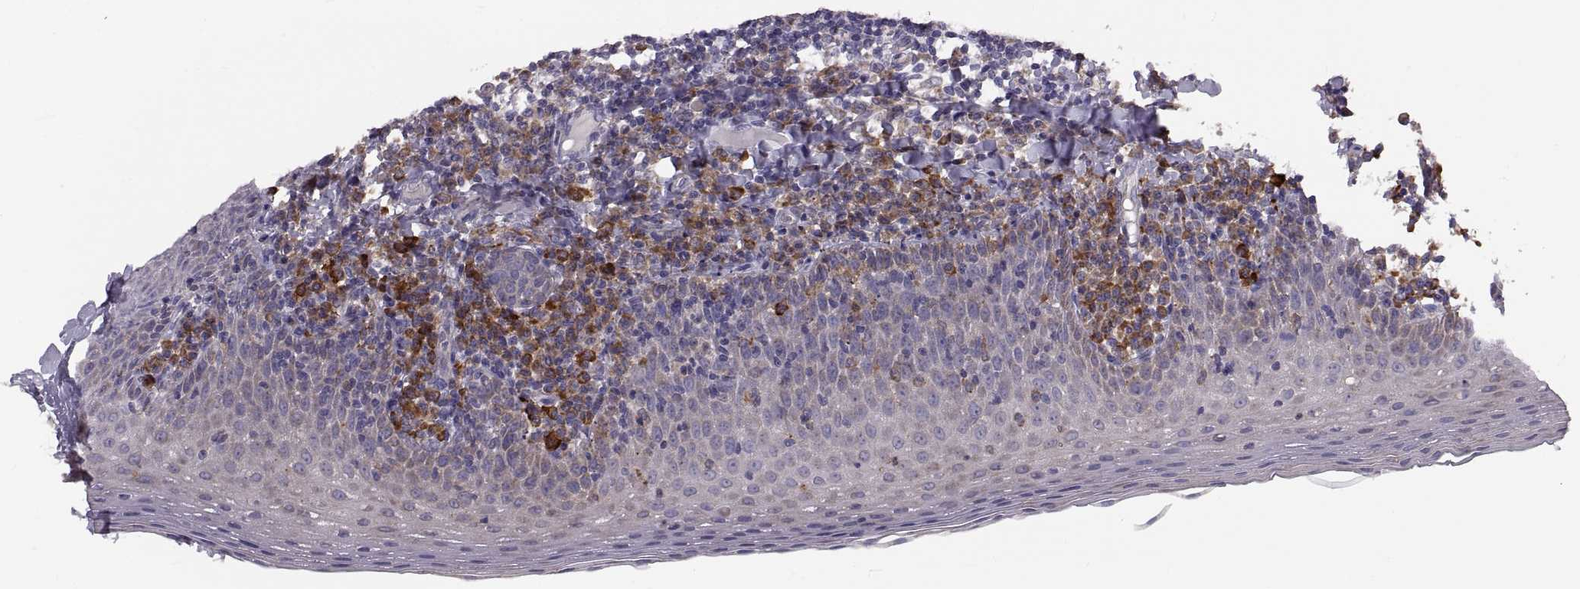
{"staining": {"intensity": "strong", "quantity": "<25%", "location": "cytoplasmic/membranous"}, "tissue": "tonsil", "cell_type": "Germinal center cells", "image_type": "normal", "snomed": [{"axis": "morphology", "description": "Normal tissue, NOS"}, {"axis": "morphology", "description": "Inflammation, NOS"}, {"axis": "topography", "description": "Tonsil"}], "caption": "Tonsil stained for a protein displays strong cytoplasmic/membranous positivity in germinal center cells. (DAB (3,3'-diaminobenzidine) = brown stain, brightfield microscopy at high magnification).", "gene": "PLEKHB2", "patient": {"sex": "female", "age": 31}}